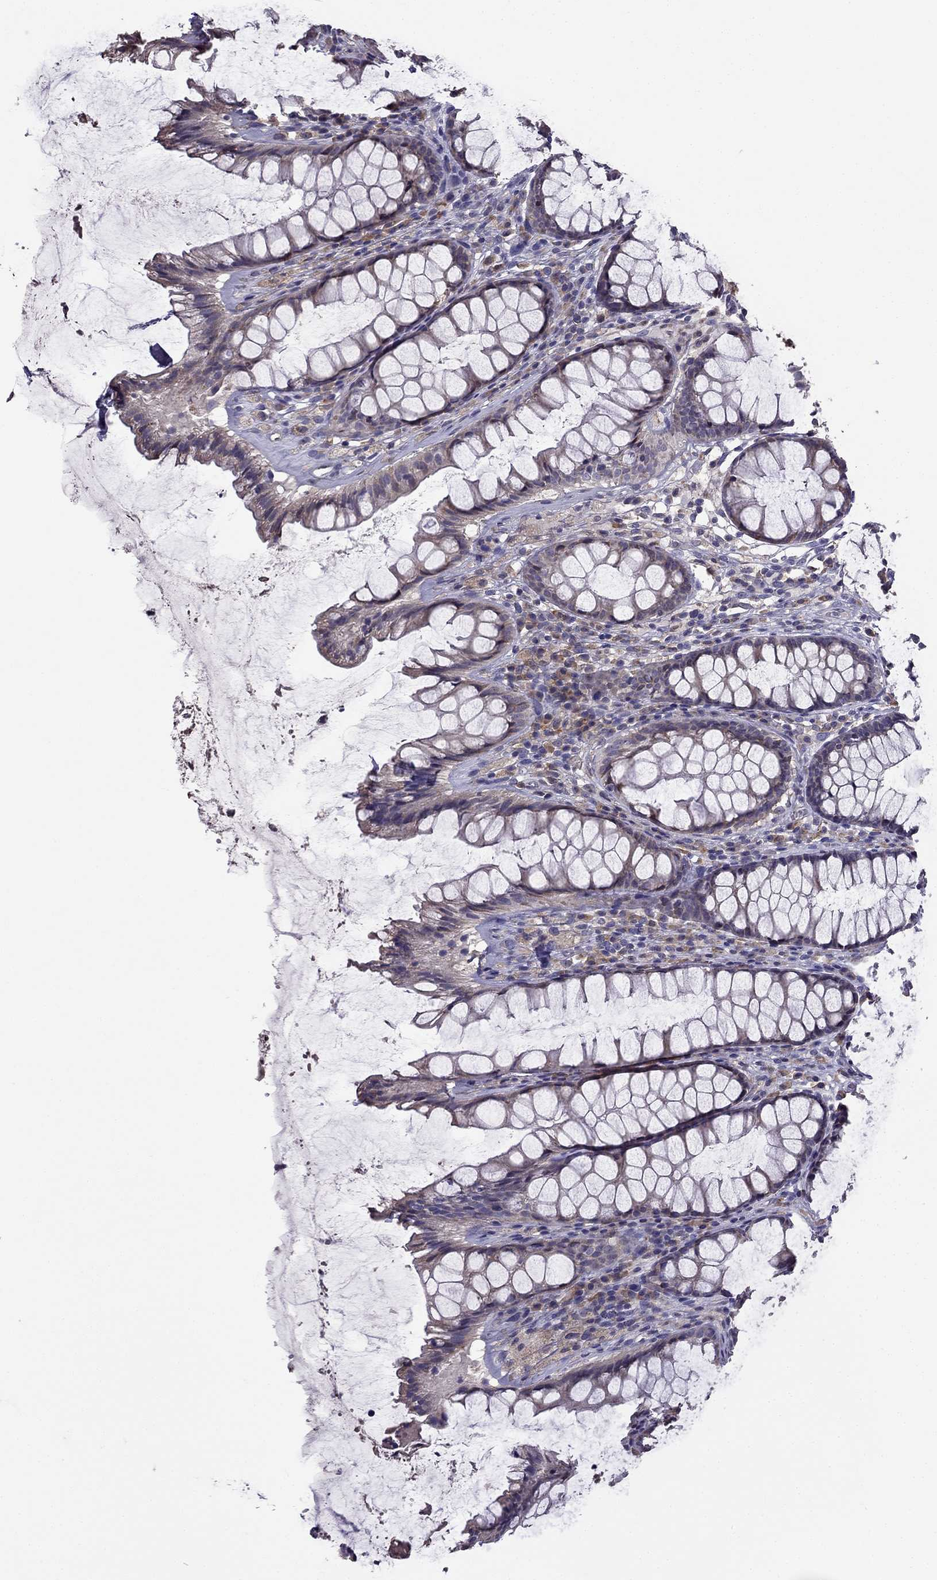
{"staining": {"intensity": "negative", "quantity": "none", "location": "none"}, "tissue": "rectum", "cell_type": "Glandular cells", "image_type": "normal", "snomed": [{"axis": "morphology", "description": "Normal tissue, NOS"}, {"axis": "topography", "description": "Rectum"}], "caption": "Immunohistochemistry of unremarkable rectum displays no expression in glandular cells. Nuclei are stained in blue.", "gene": "CDH9", "patient": {"sex": "male", "age": 72}}